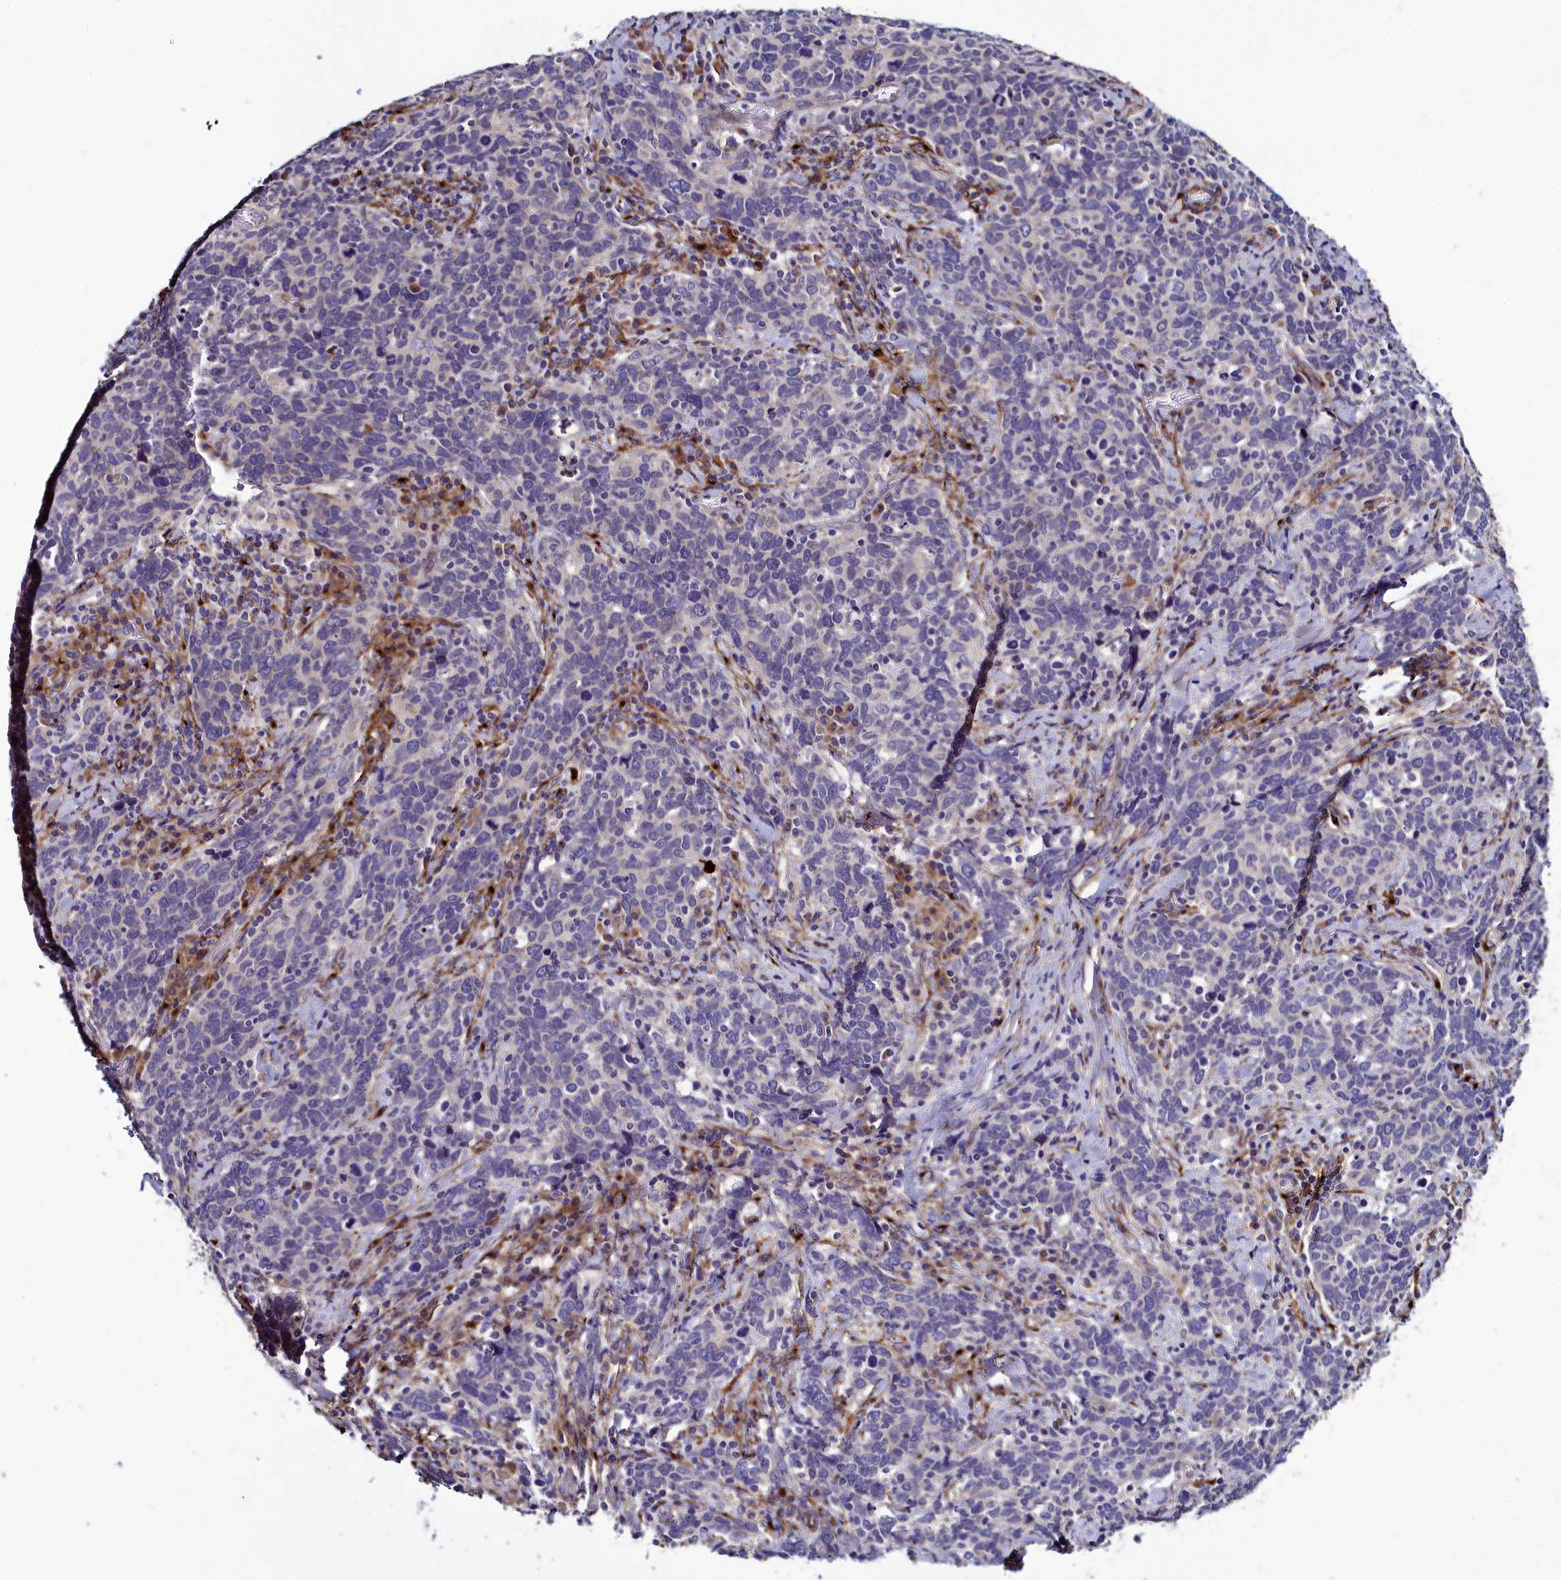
{"staining": {"intensity": "negative", "quantity": "none", "location": "none"}, "tissue": "cervical cancer", "cell_type": "Tumor cells", "image_type": "cancer", "snomed": [{"axis": "morphology", "description": "Squamous cell carcinoma, NOS"}, {"axis": "topography", "description": "Cervix"}], "caption": "A micrograph of cervical cancer stained for a protein demonstrates no brown staining in tumor cells. (Brightfield microscopy of DAB (3,3'-diaminobenzidine) IHC at high magnification).", "gene": "MRC2", "patient": {"sex": "female", "age": 41}}